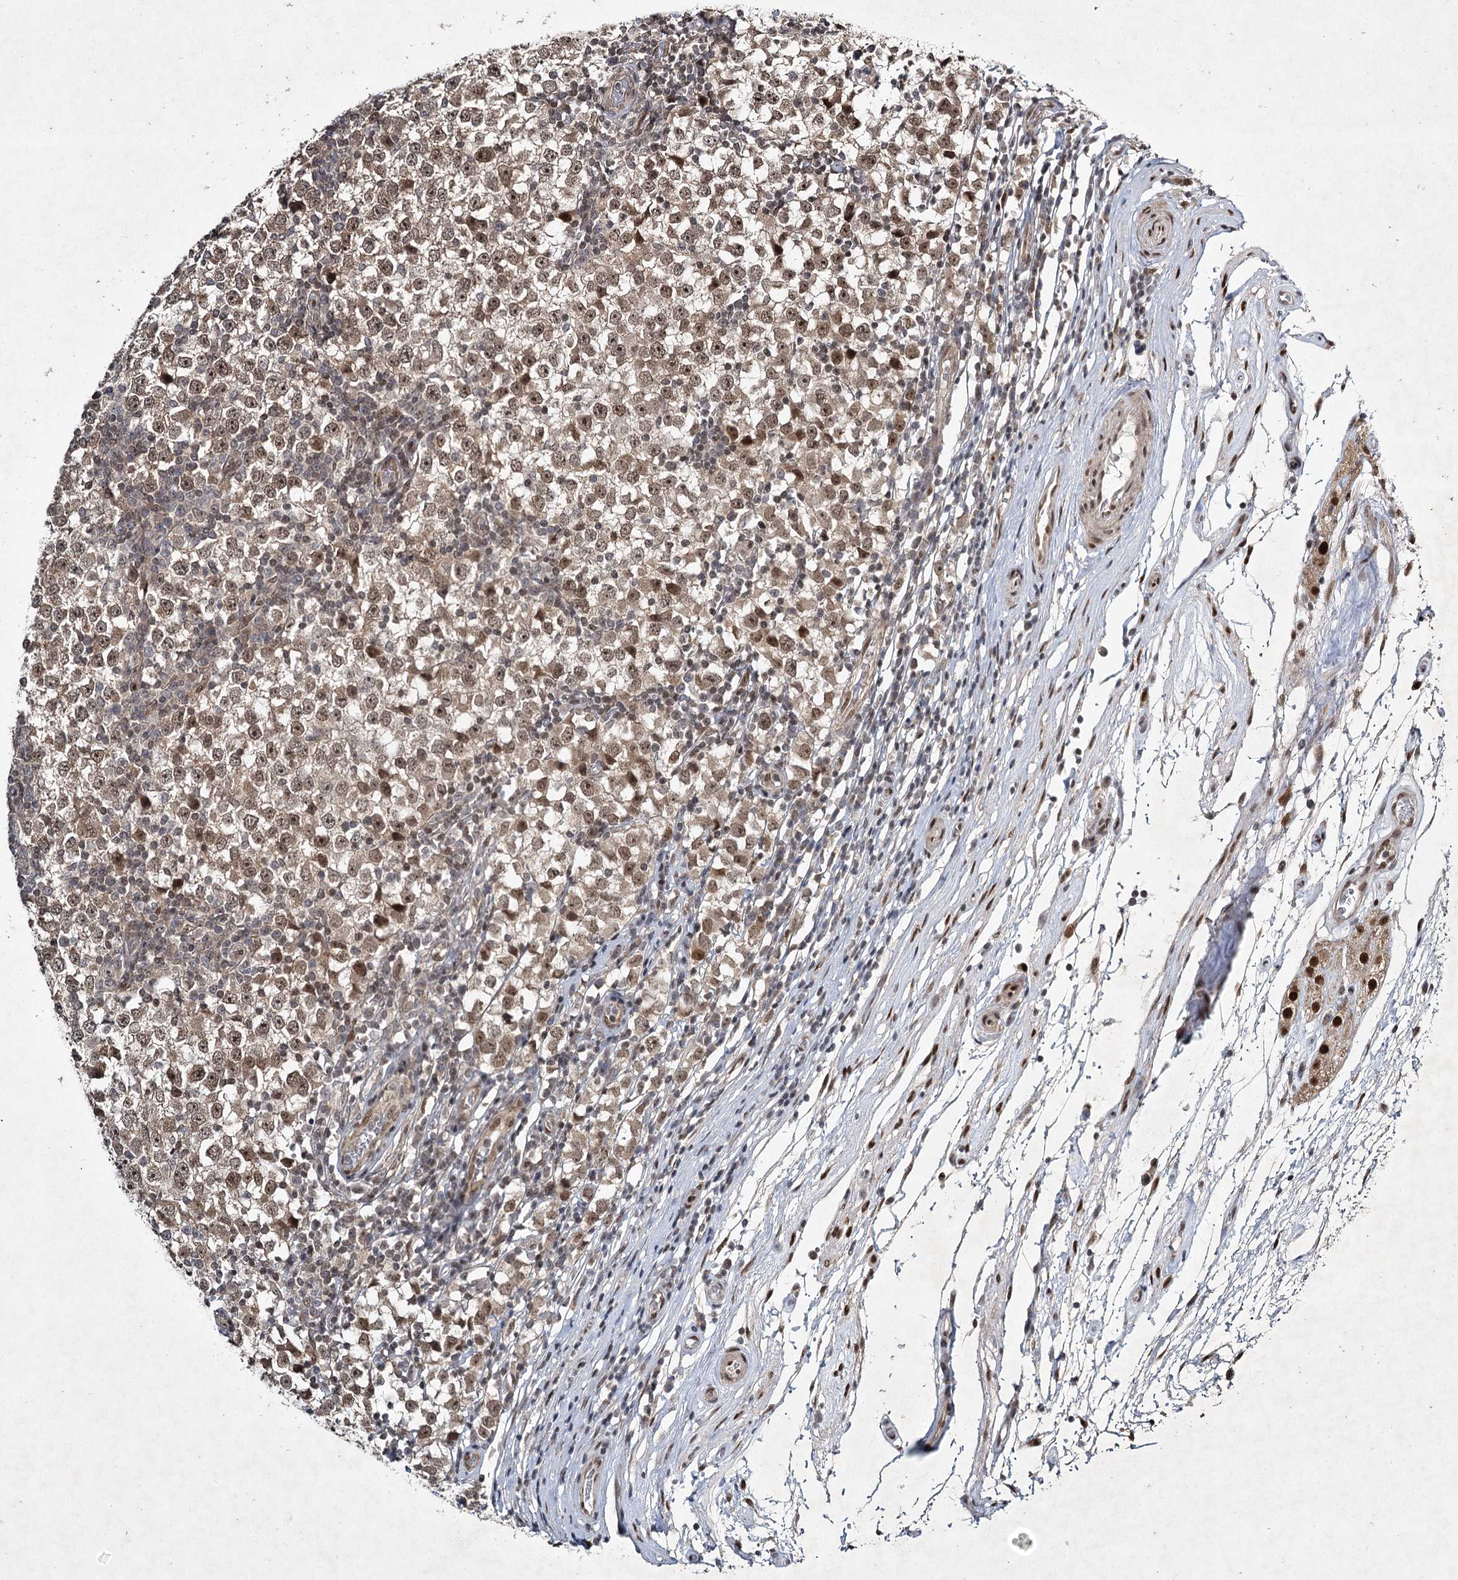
{"staining": {"intensity": "moderate", "quantity": ">75%", "location": "nuclear"}, "tissue": "testis cancer", "cell_type": "Tumor cells", "image_type": "cancer", "snomed": [{"axis": "morphology", "description": "Seminoma, NOS"}, {"axis": "topography", "description": "Testis"}], "caption": "Immunohistochemical staining of testis seminoma displays medium levels of moderate nuclear protein positivity in approximately >75% of tumor cells.", "gene": "DCUN1D4", "patient": {"sex": "male", "age": 65}}